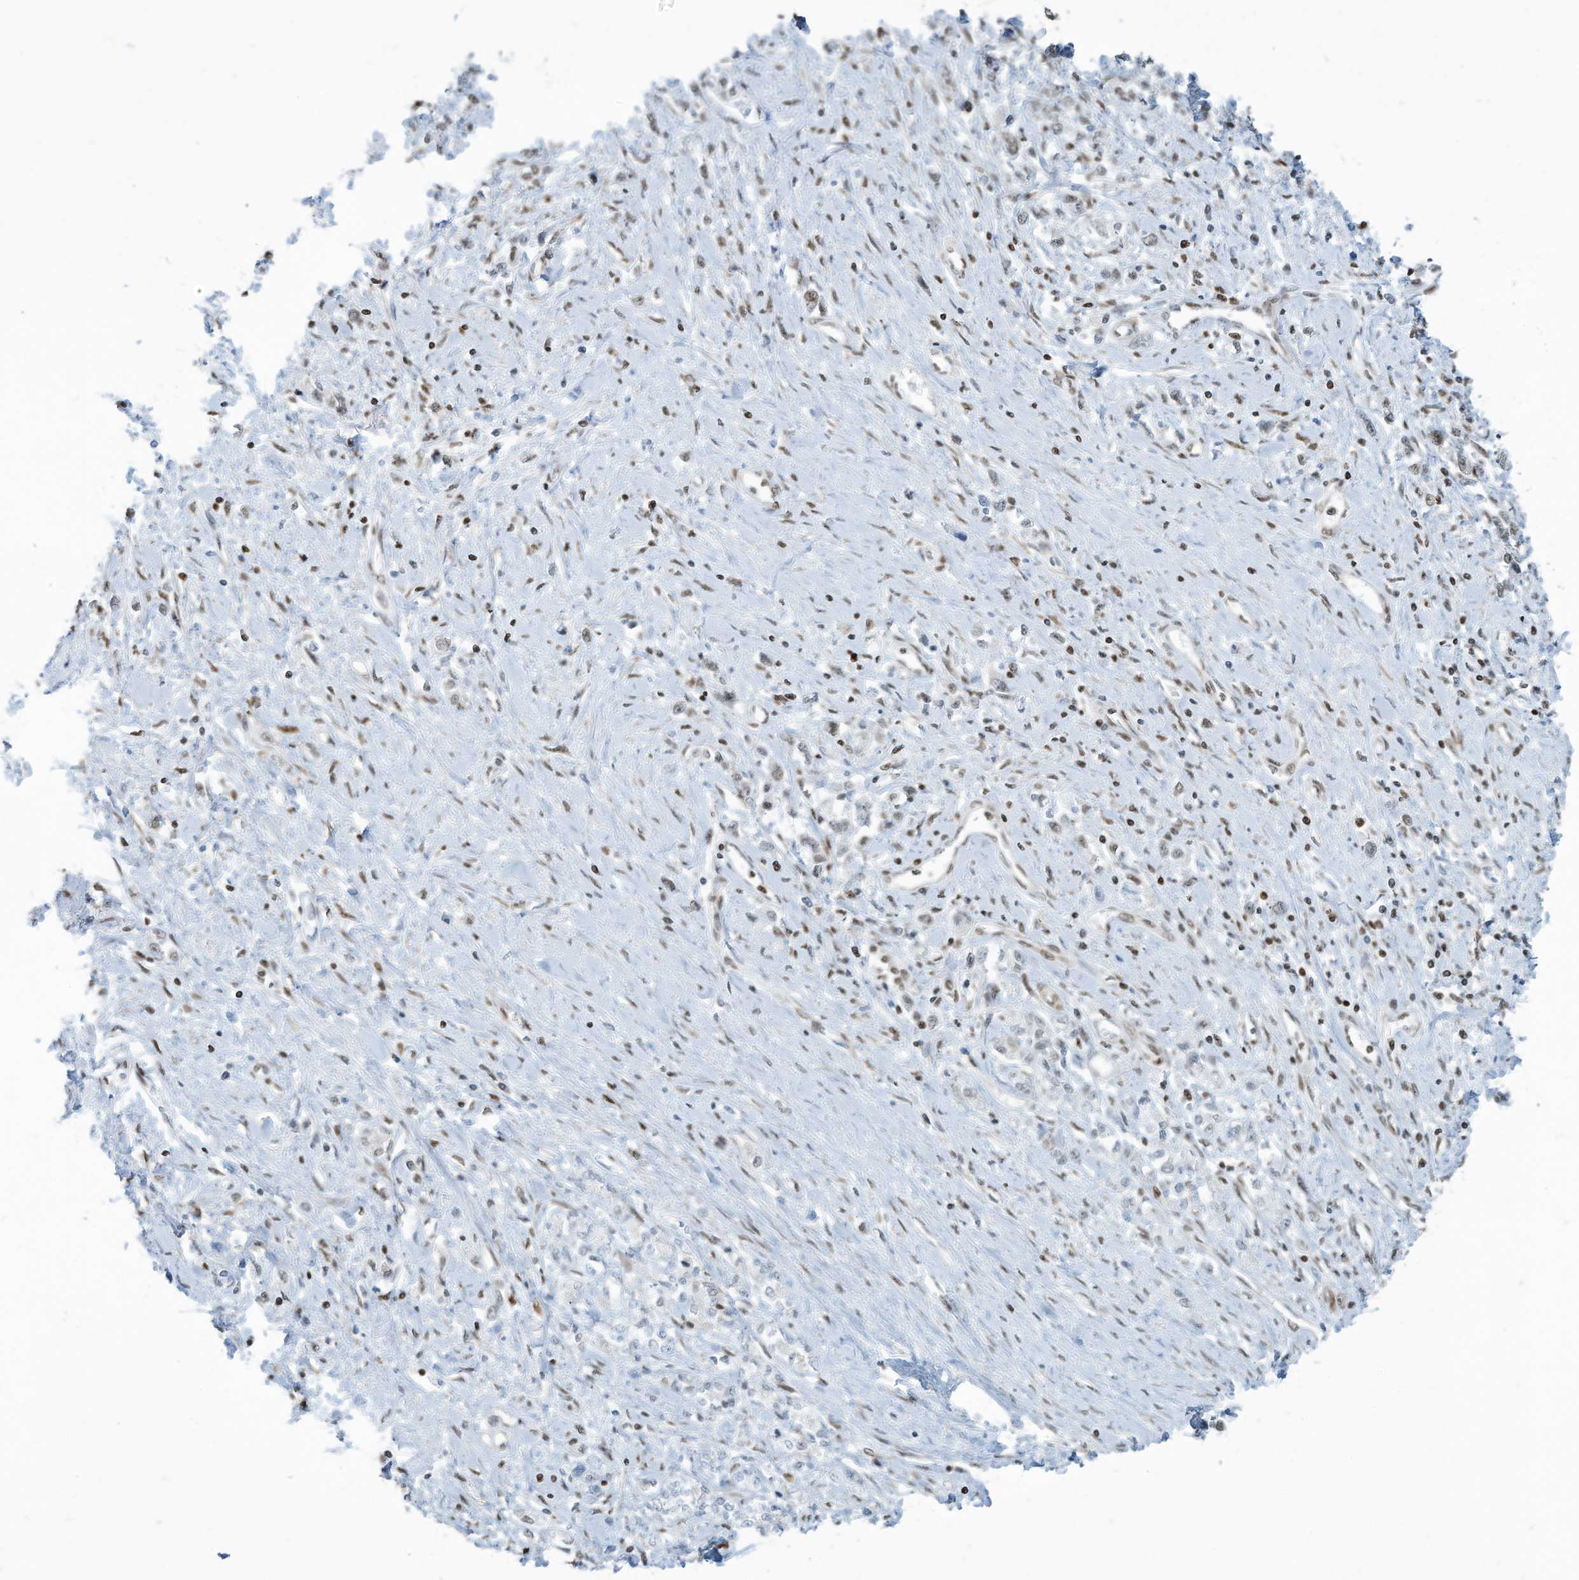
{"staining": {"intensity": "weak", "quantity": ">75%", "location": "nuclear"}, "tissue": "stomach cancer", "cell_type": "Tumor cells", "image_type": "cancer", "snomed": [{"axis": "morphology", "description": "Adenocarcinoma, NOS"}, {"axis": "topography", "description": "Stomach"}], "caption": "This is a micrograph of immunohistochemistry (IHC) staining of stomach cancer (adenocarcinoma), which shows weak expression in the nuclear of tumor cells.", "gene": "SARNP", "patient": {"sex": "female", "age": 76}}